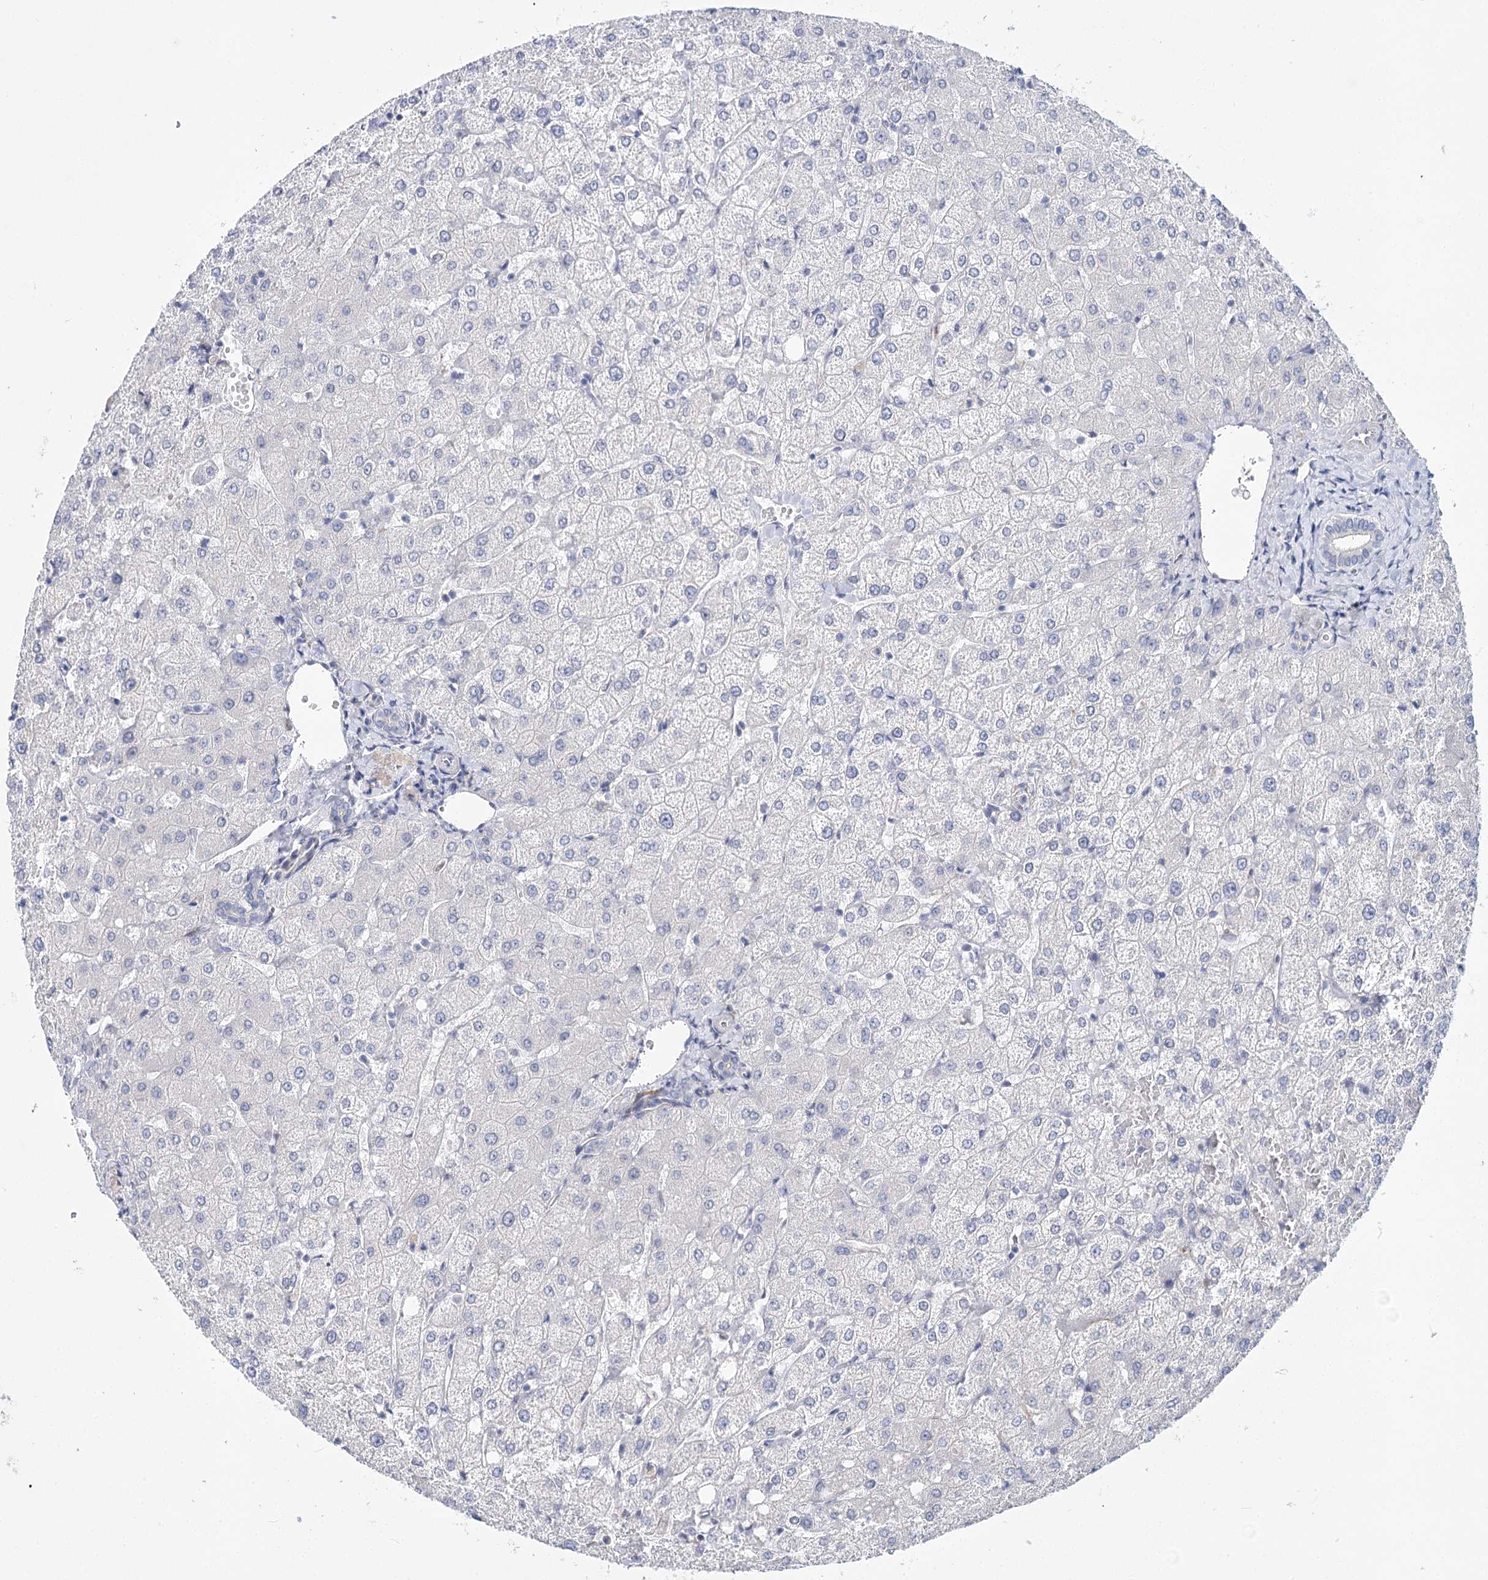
{"staining": {"intensity": "negative", "quantity": "none", "location": "none"}, "tissue": "liver", "cell_type": "Cholangiocytes", "image_type": "normal", "snomed": [{"axis": "morphology", "description": "Normal tissue, NOS"}, {"axis": "topography", "description": "Liver"}], "caption": "High power microscopy histopathology image of an immunohistochemistry photomicrograph of normal liver, revealing no significant expression in cholangiocytes. (Stains: DAB (3,3'-diaminobenzidine) immunohistochemistry (IHC) with hematoxylin counter stain, Microscopy: brightfield microscopy at high magnification).", "gene": "TEX12", "patient": {"sex": "female", "age": 54}}